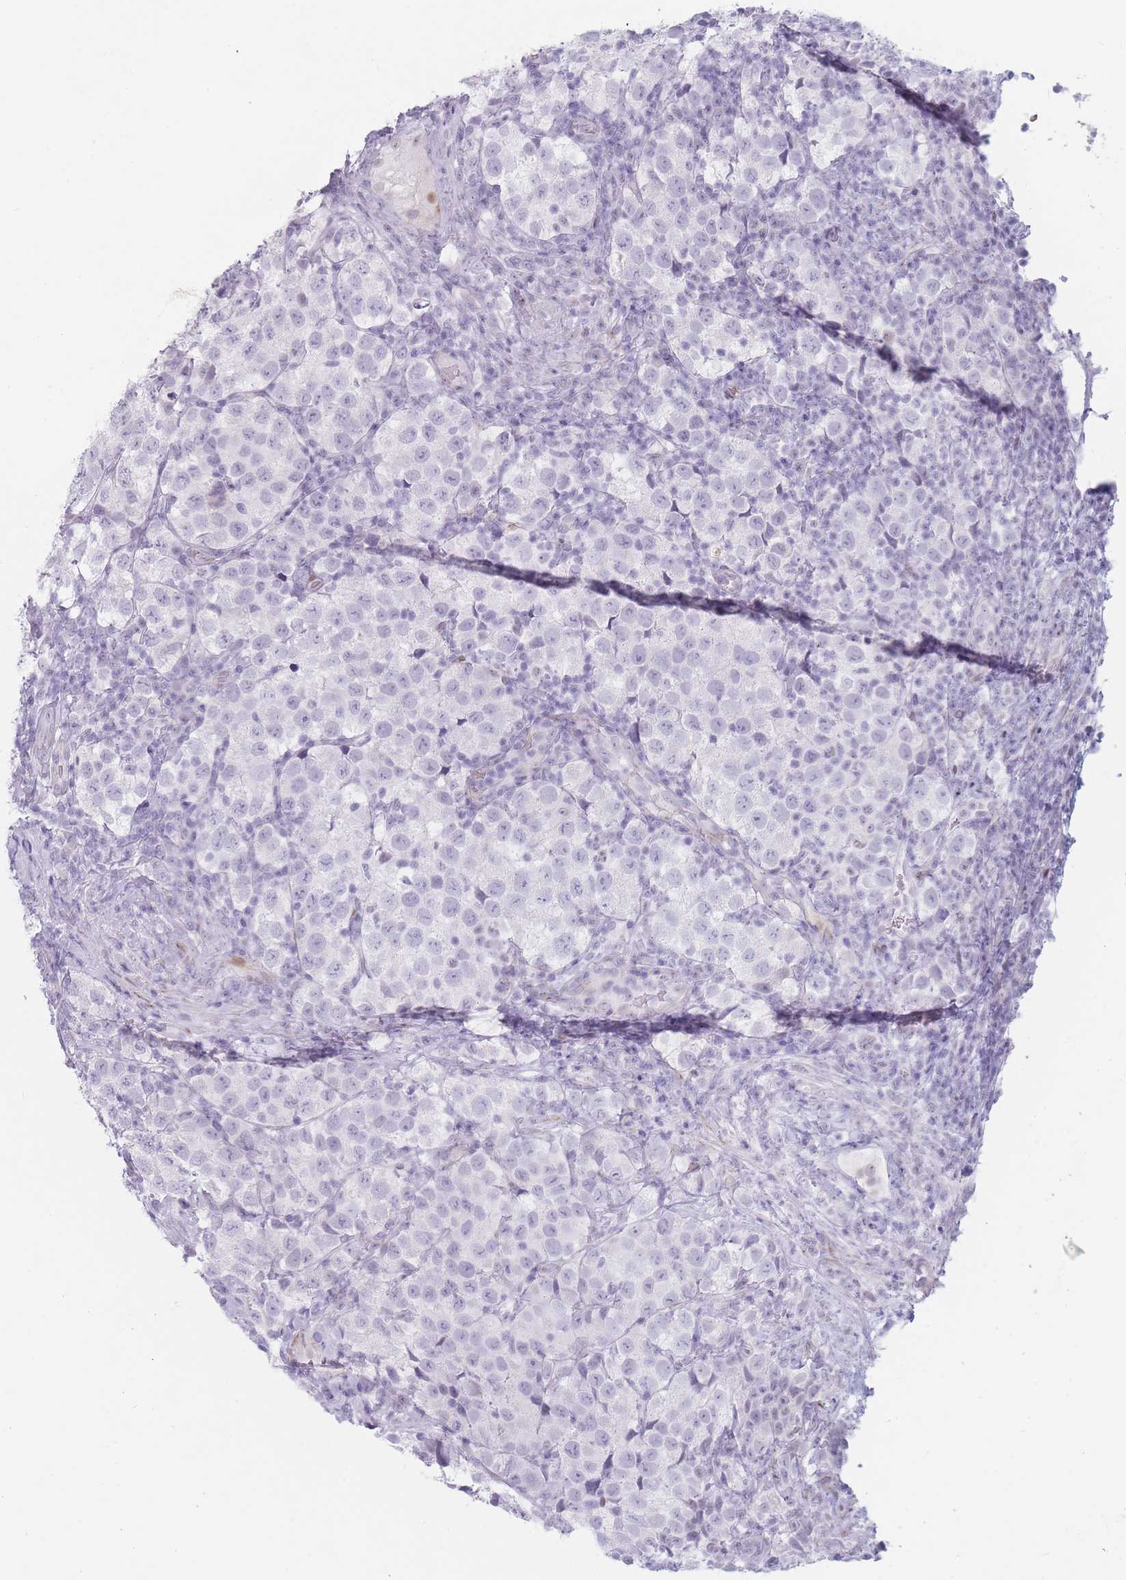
{"staining": {"intensity": "negative", "quantity": "none", "location": "none"}, "tissue": "testis cancer", "cell_type": "Tumor cells", "image_type": "cancer", "snomed": [{"axis": "morphology", "description": "Seminoma, NOS"}, {"axis": "topography", "description": "Testis"}], "caption": "Immunohistochemical staining of human testis cancer reveals no significant positivity in tumor cells.", "gene": "IFNA6", "patient": {"sex": "male", "age": 34}}